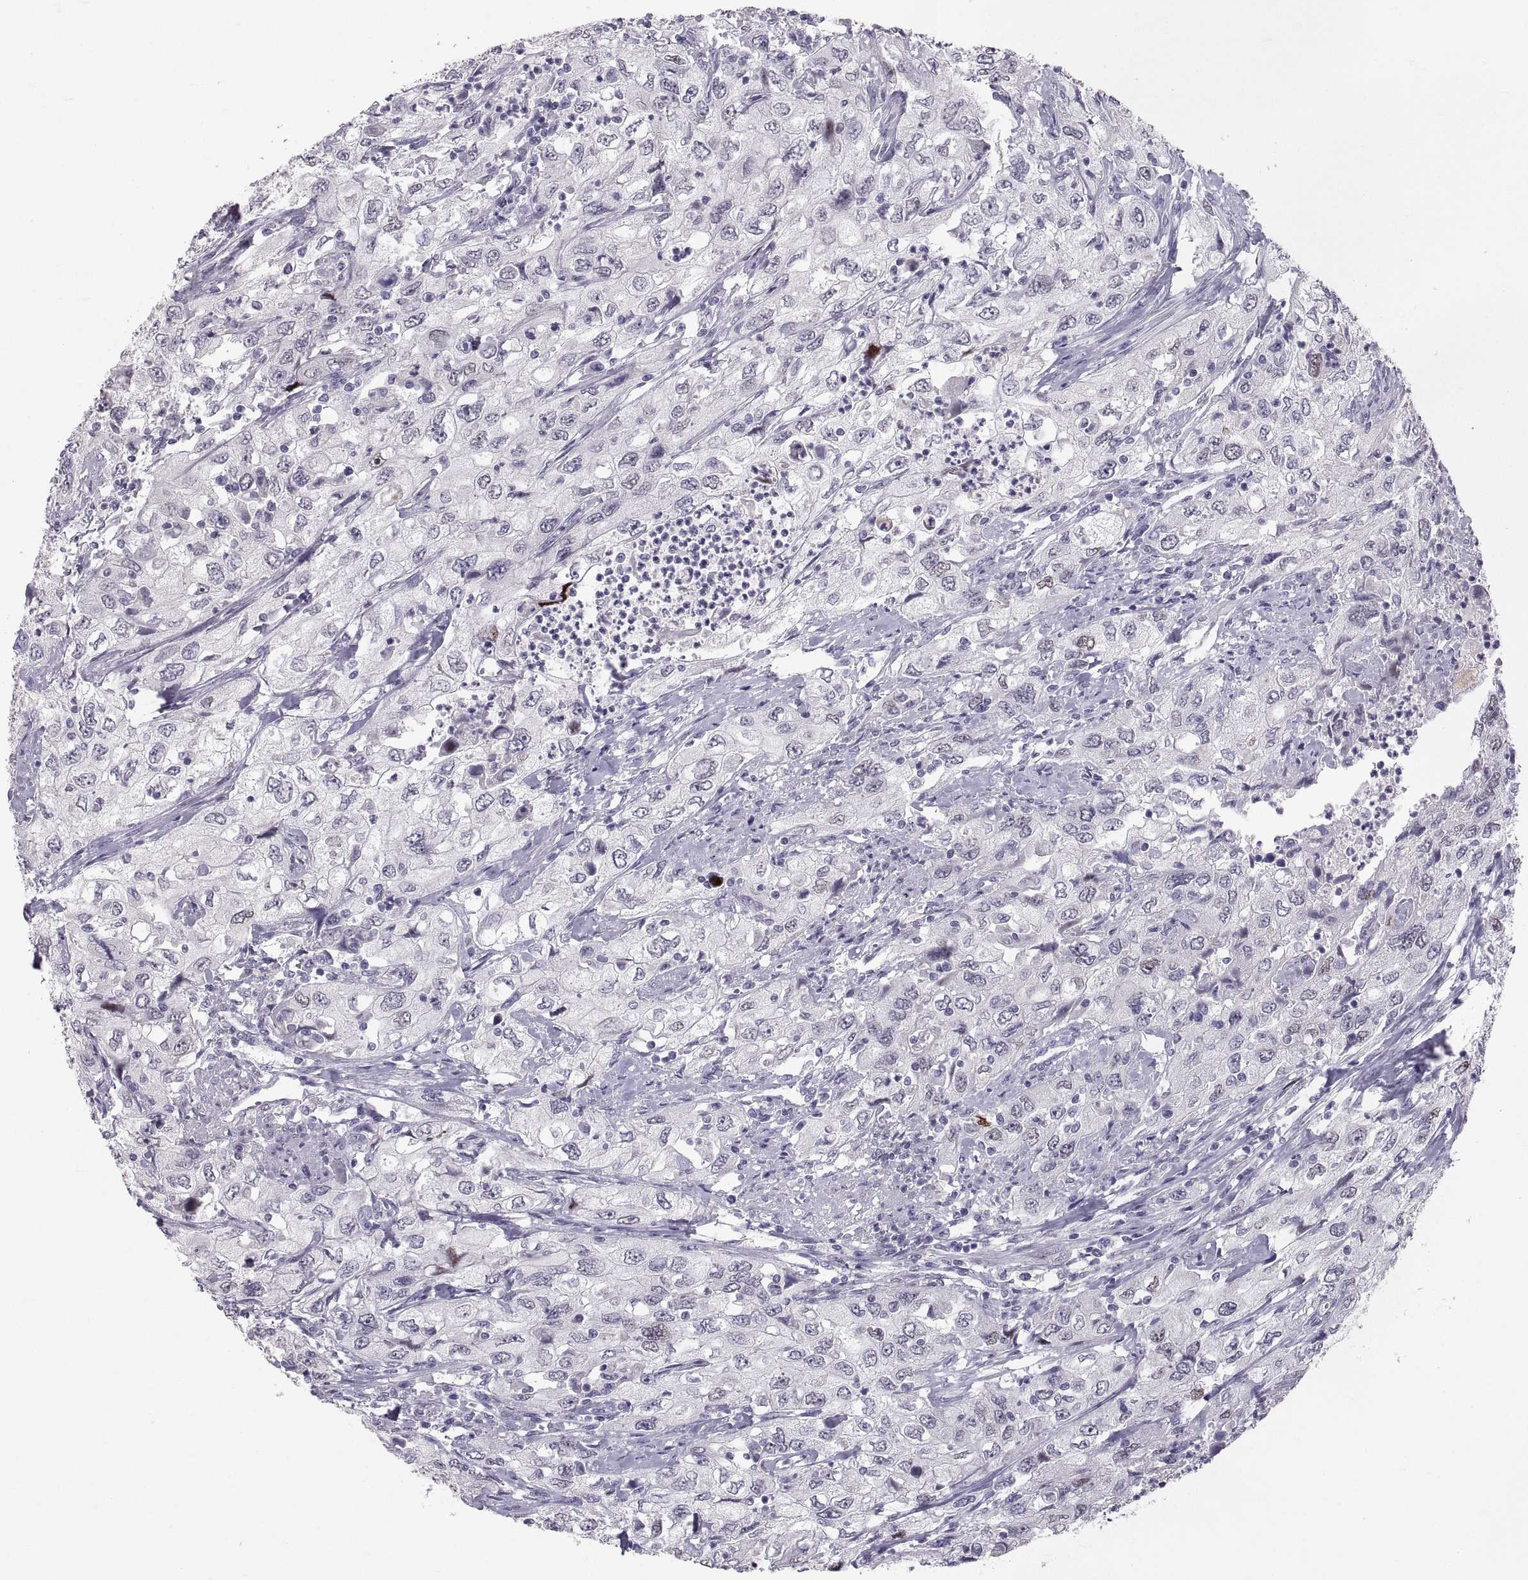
{"staining": {"intensity": "negative", "quantity": "none", "location": "none"}, "tissue": "urothelial cancer", "cell_type": "Tumor cells", "image_type": "cancer", "snomed": [{"axis": "morphology", "description": "Urothelial carcinoma, High grade"}, {"axis": "topography", "description": "Urinary bladder"}], "caption": "Urothelial carcinoma (high-grade) was stained to show a protein in brown. There is no significant staining in tumor cells.", "gene": "PTN", "patient": {"sex": "male", "age": 76}}